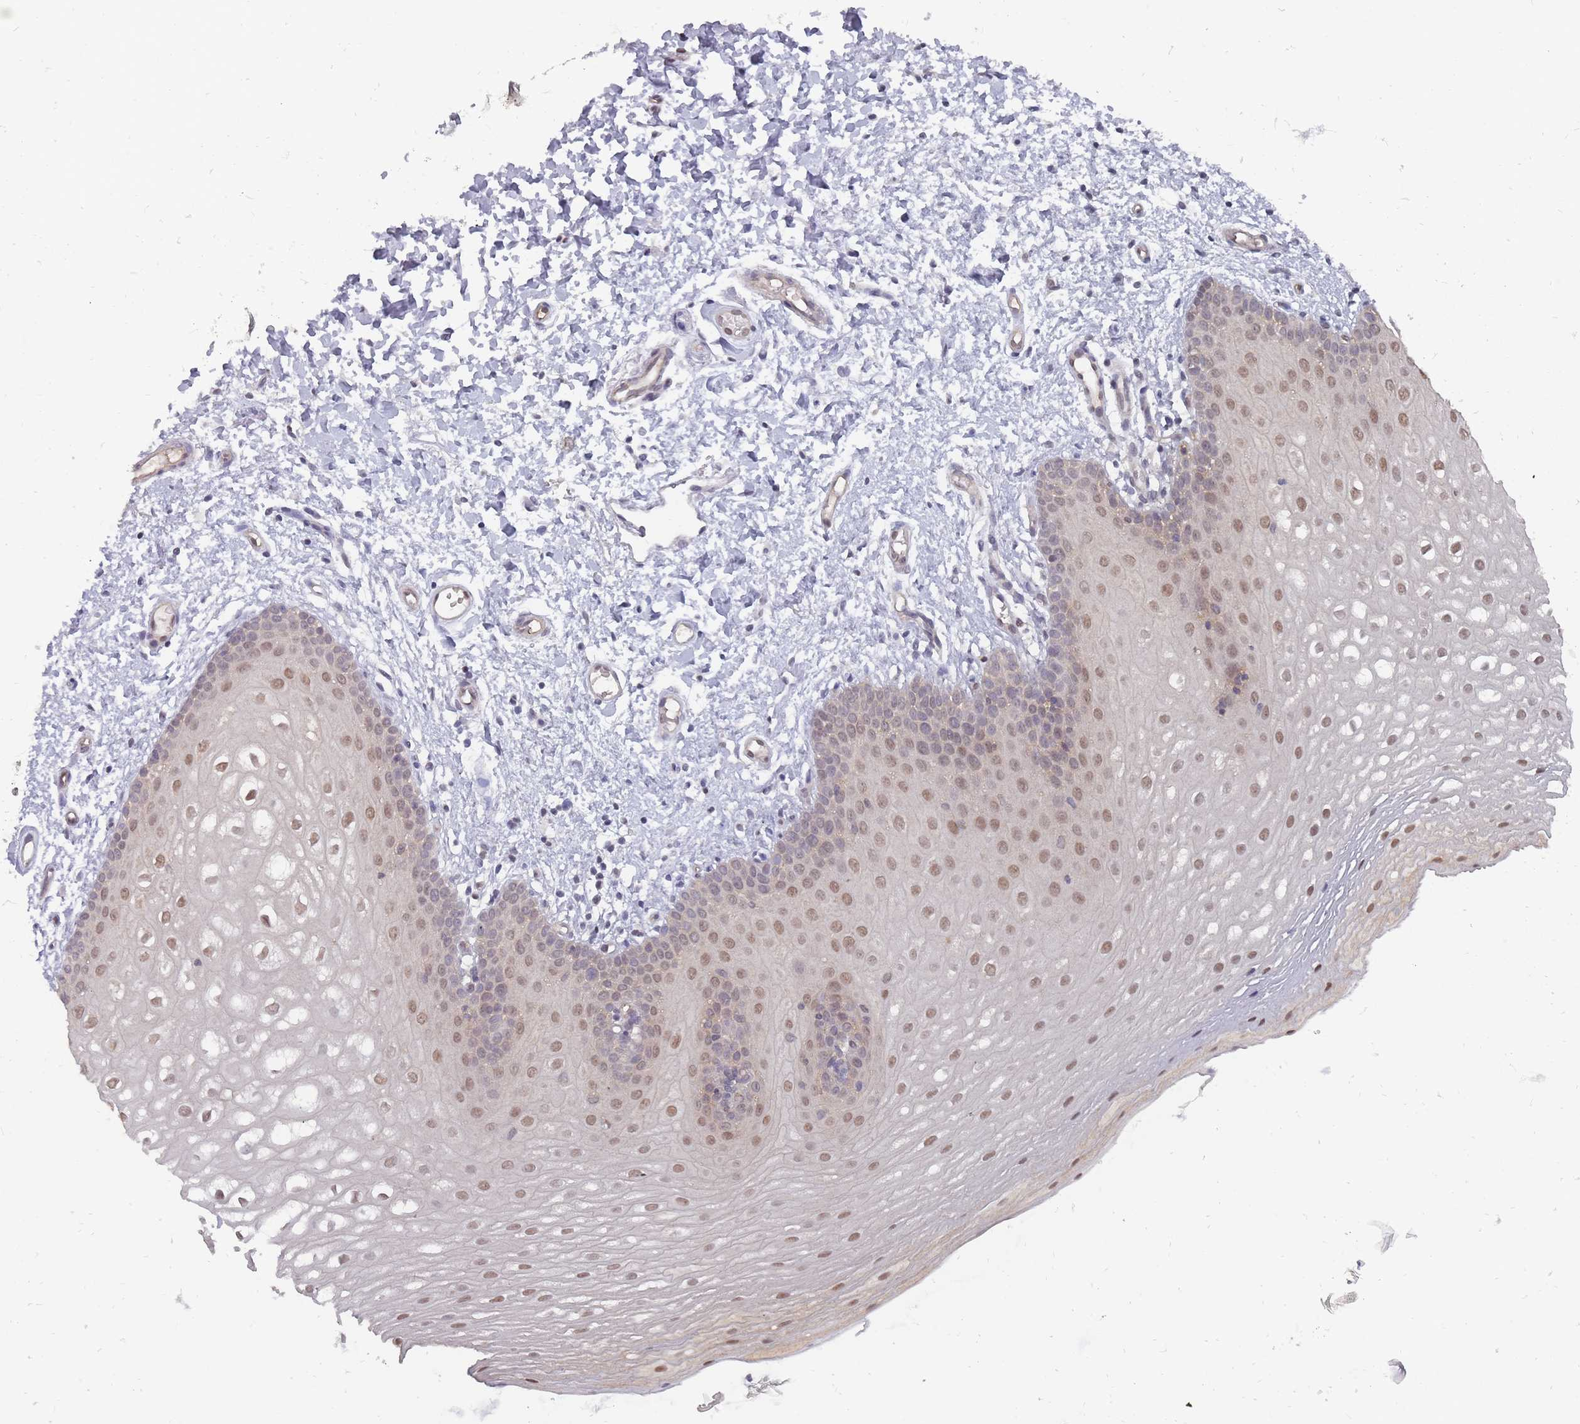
{"staining": {"intensity": "moderate", "quantity": "<25%", "location": "nuclear"}, "tissue": "oral mucosa", "cell_type": "Squamous epithelial cells", "image_type": "normal", "snomed": [{"axis": "morphology", "description": "Normal tissue, NOS"}, {"axis": "topography", "description": "Oral tissue"}], "caption": "Unremarkable oral mucosa was stained to show a protein in brown. There is low levels of moderate nuclear staining in about <25% of squamous epithelial cells. The staining was performed using DAB (3,3'-diaminobenzidine) to visualize the protein expression in brown, while the nuclei were stained in blue with hematoxylin (Magnification: 20x).", "gene": "NKD1", "patient": {"sex": "female", "age": 54}}